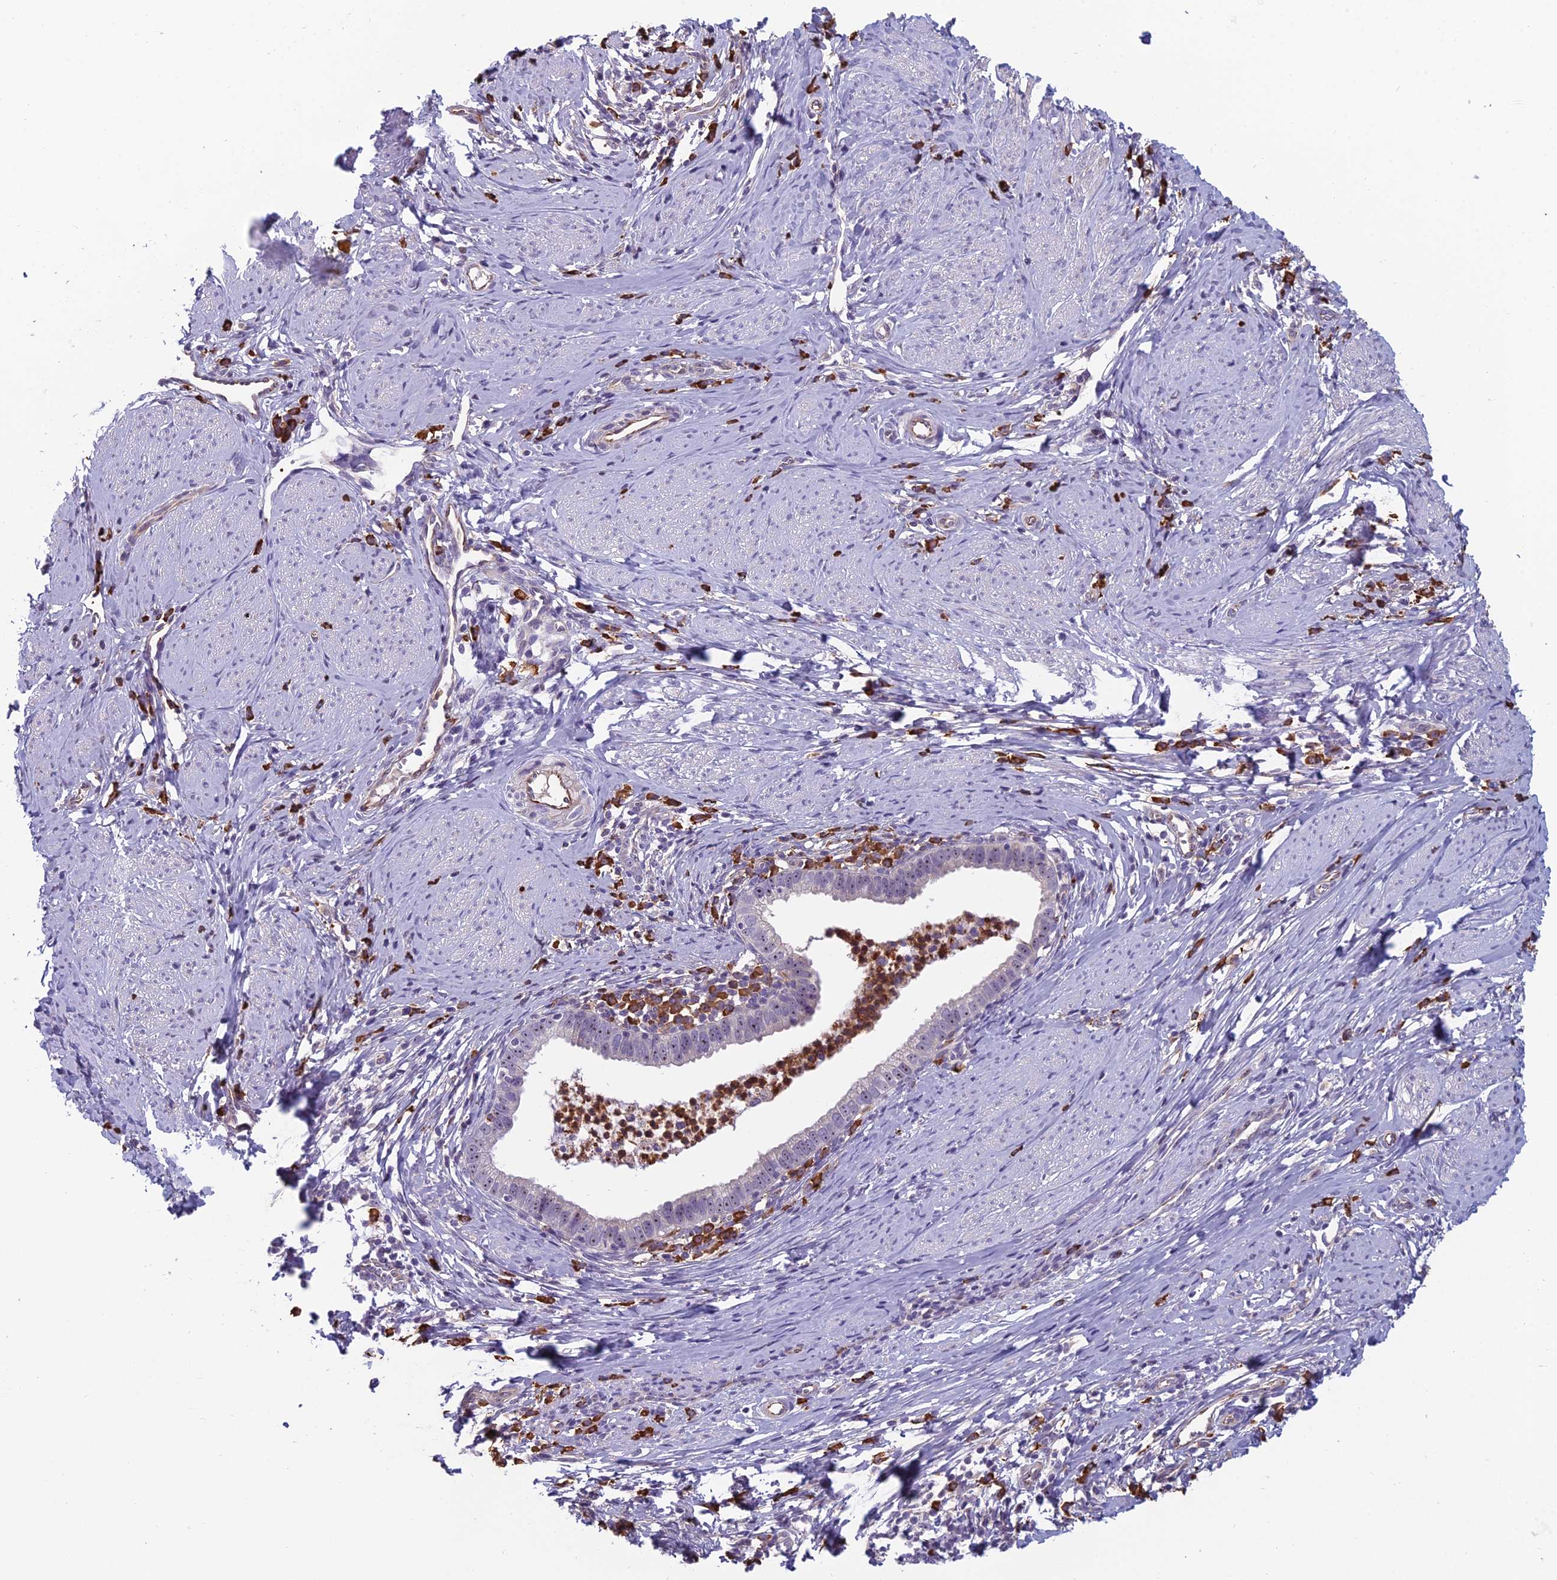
{"staining": {"intensity": "weak", "quantity": "25%-75%", "location": "nuclear"}, "tissue": "cervical cancer", "cell_type": "Tumor cells", "image_type": "cancer", "snomed": [{"axis": "morphology", "description": "Adenocarcinoma, NOS"}, {"axis": "topography", "description": "Cervix"}], "caption": "Immunohistochemistry (DAB (3,3'-diaminobenzidine)) staining of human cervical cancer (adenocarcinoma) exhibits weak nuclear protein positivity in about 25%-75% of tumor cells. (Brightfield microscopy of DAB IHC at high magnification).", "gene": "NOC2L", "patient": {"sex": "female", "age": 36}}